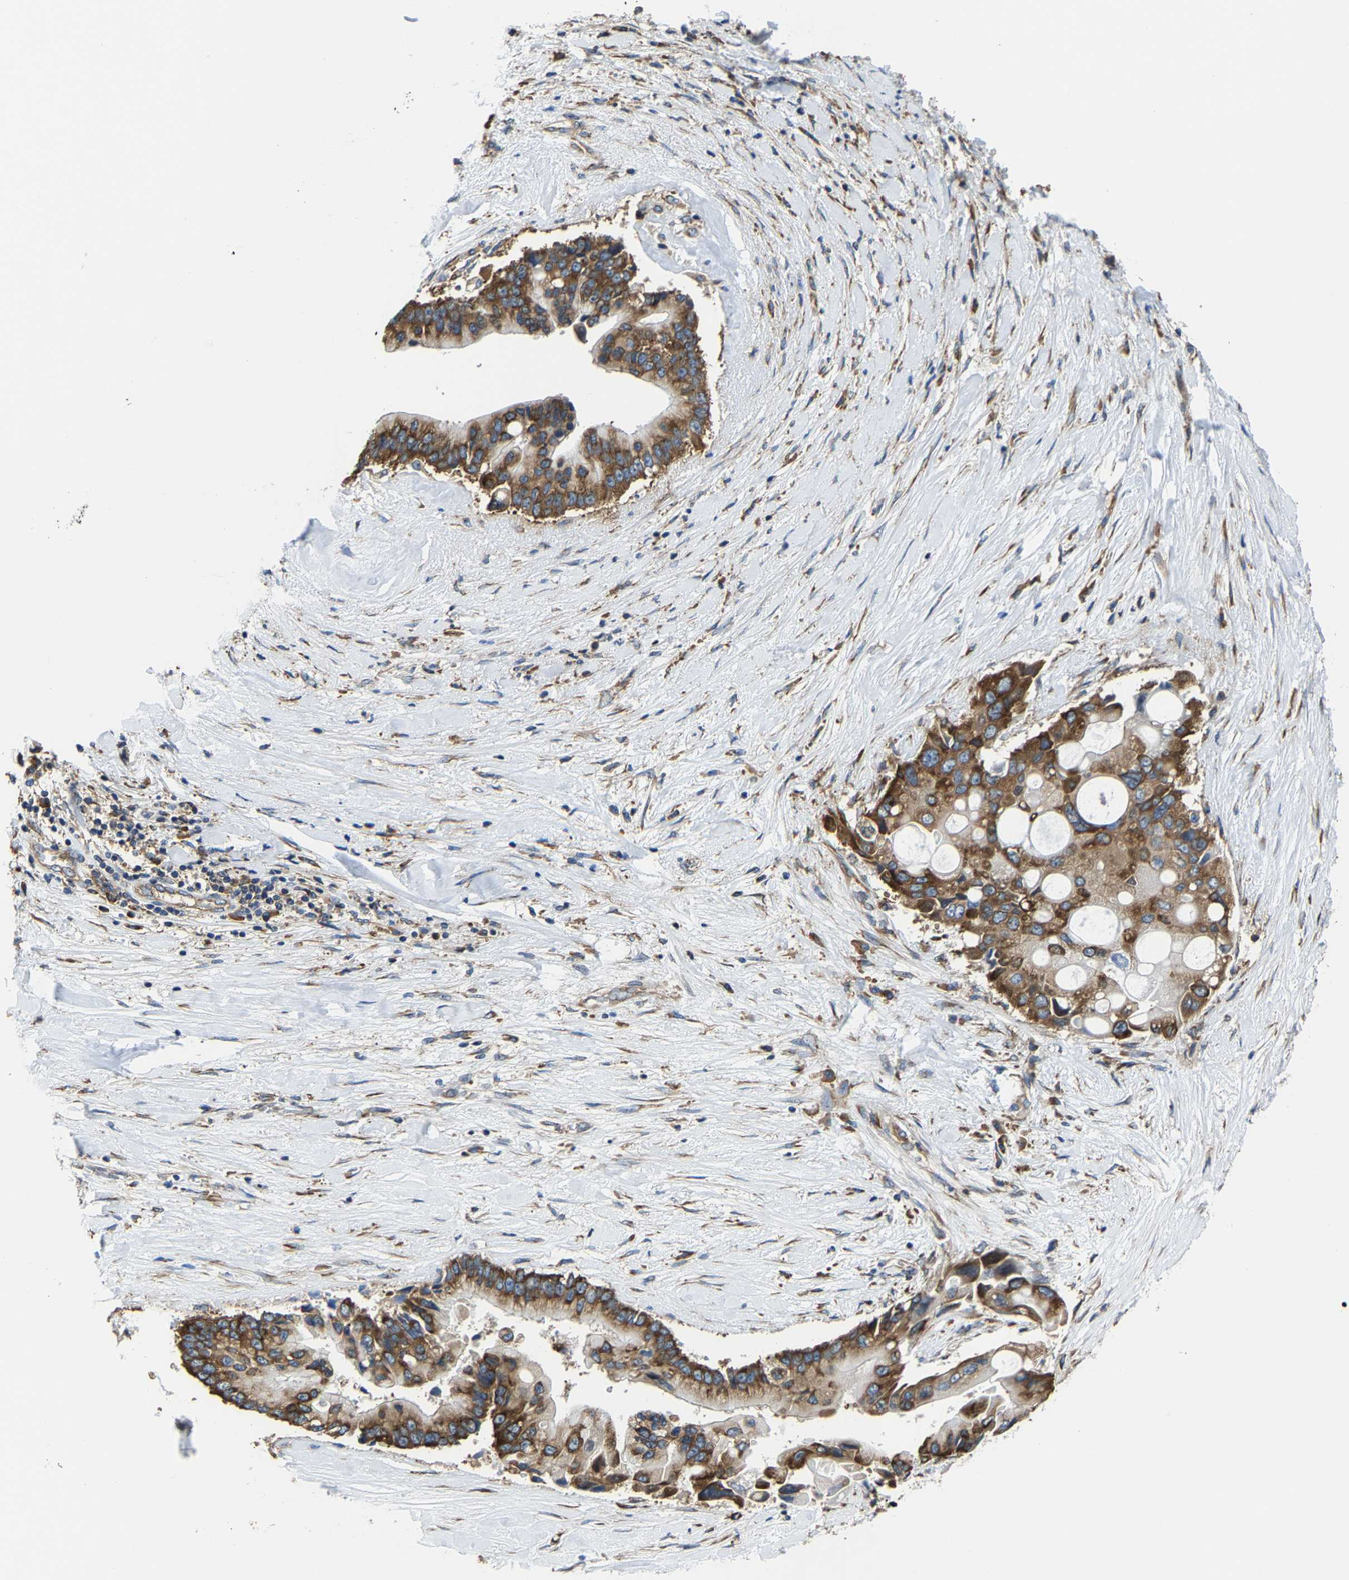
{"staining": {"intensity": "strong", "quantity": ">75%", "location": "cytoplasmic/membranous"}, "tissue": "liver cancer", "cell_type": "Tumor cells", "image_type": "cancer", "snomed": [{"axis": "morphology", "description": "Cholangiocarcinoma"}, {"axis": "topography", "description": "Liver"}], "caption": "Protein staining demonstrates strong cytoplasmic/membranous positivity in about >75% of tumor cells in liver cancer (cholangiocarcinoma).", "gene": "G3BP2", "patient": {"sex": "male", "age": 50}}